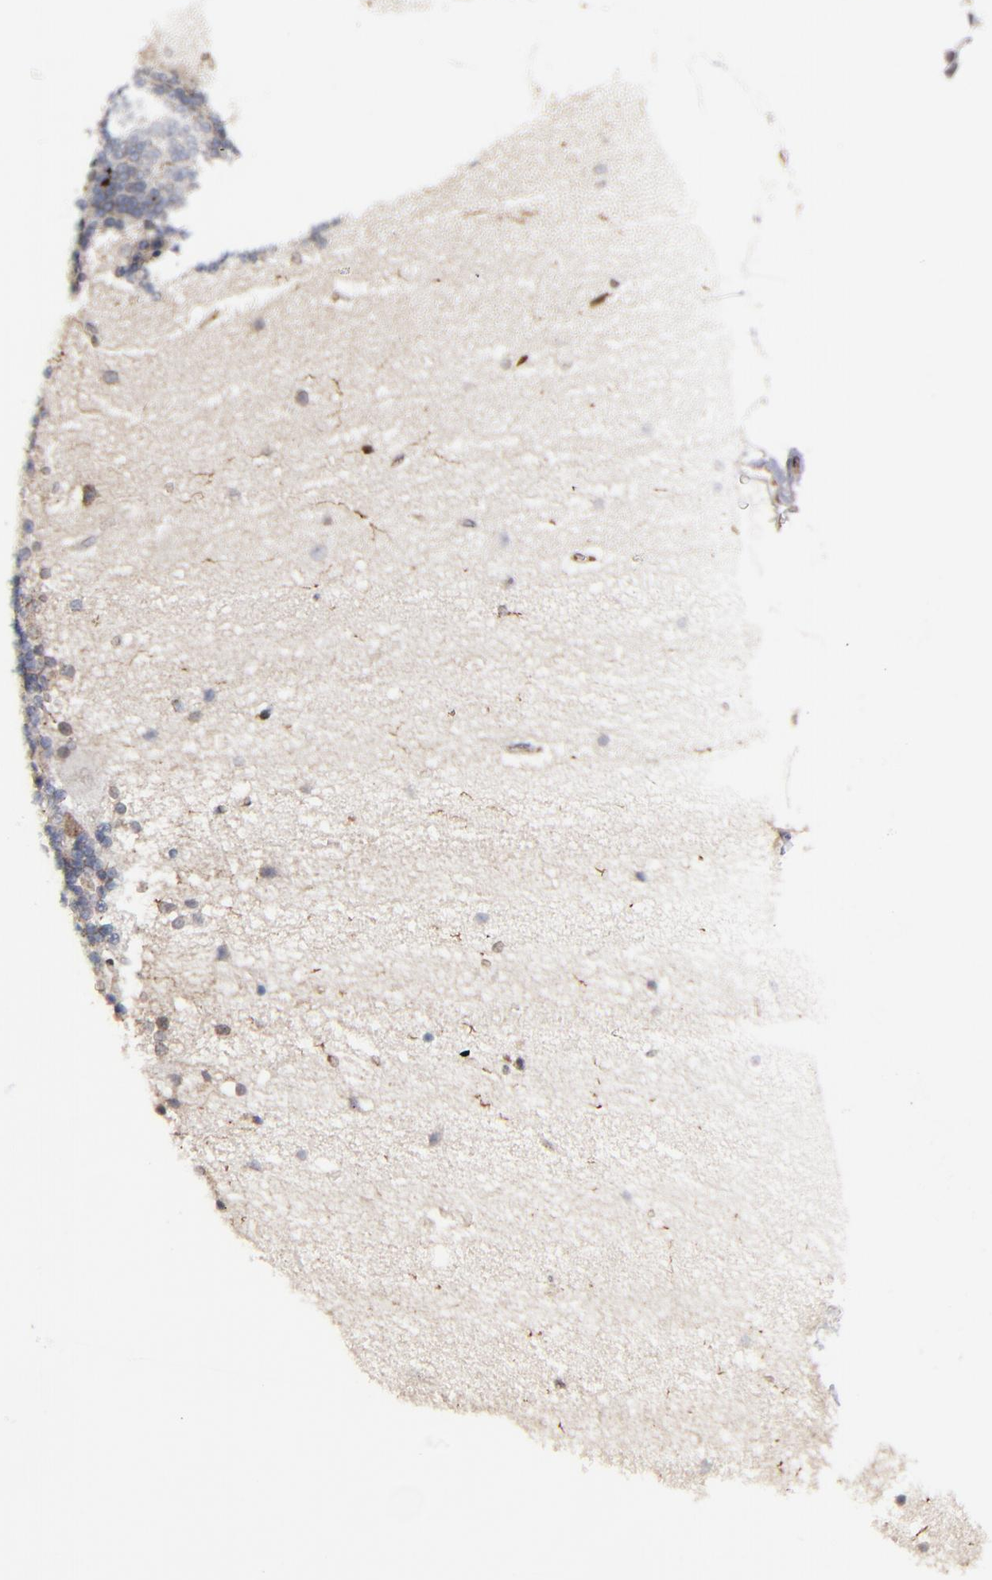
{"staining": {"intensity": "moderate", "quantity": "<25%", "location": "cytoplasmic/membranous"}, "tissue": "cerebellum", "cell_type": "Cells in granular layer", "image_type": "normal", "snomed": [{"axis": "morphology", "description": "Normal tissue, NOS"}, {"axis": "topography", "description": "Cerebellum"}], "caption": "Cells in granular layer reveal low levels of moderate cytoplasmic/membranous staining in about <25% of cells in normal cerebellum.", "gene": "KIAA2026", "patient": {"sex": "female", "age": 54}}